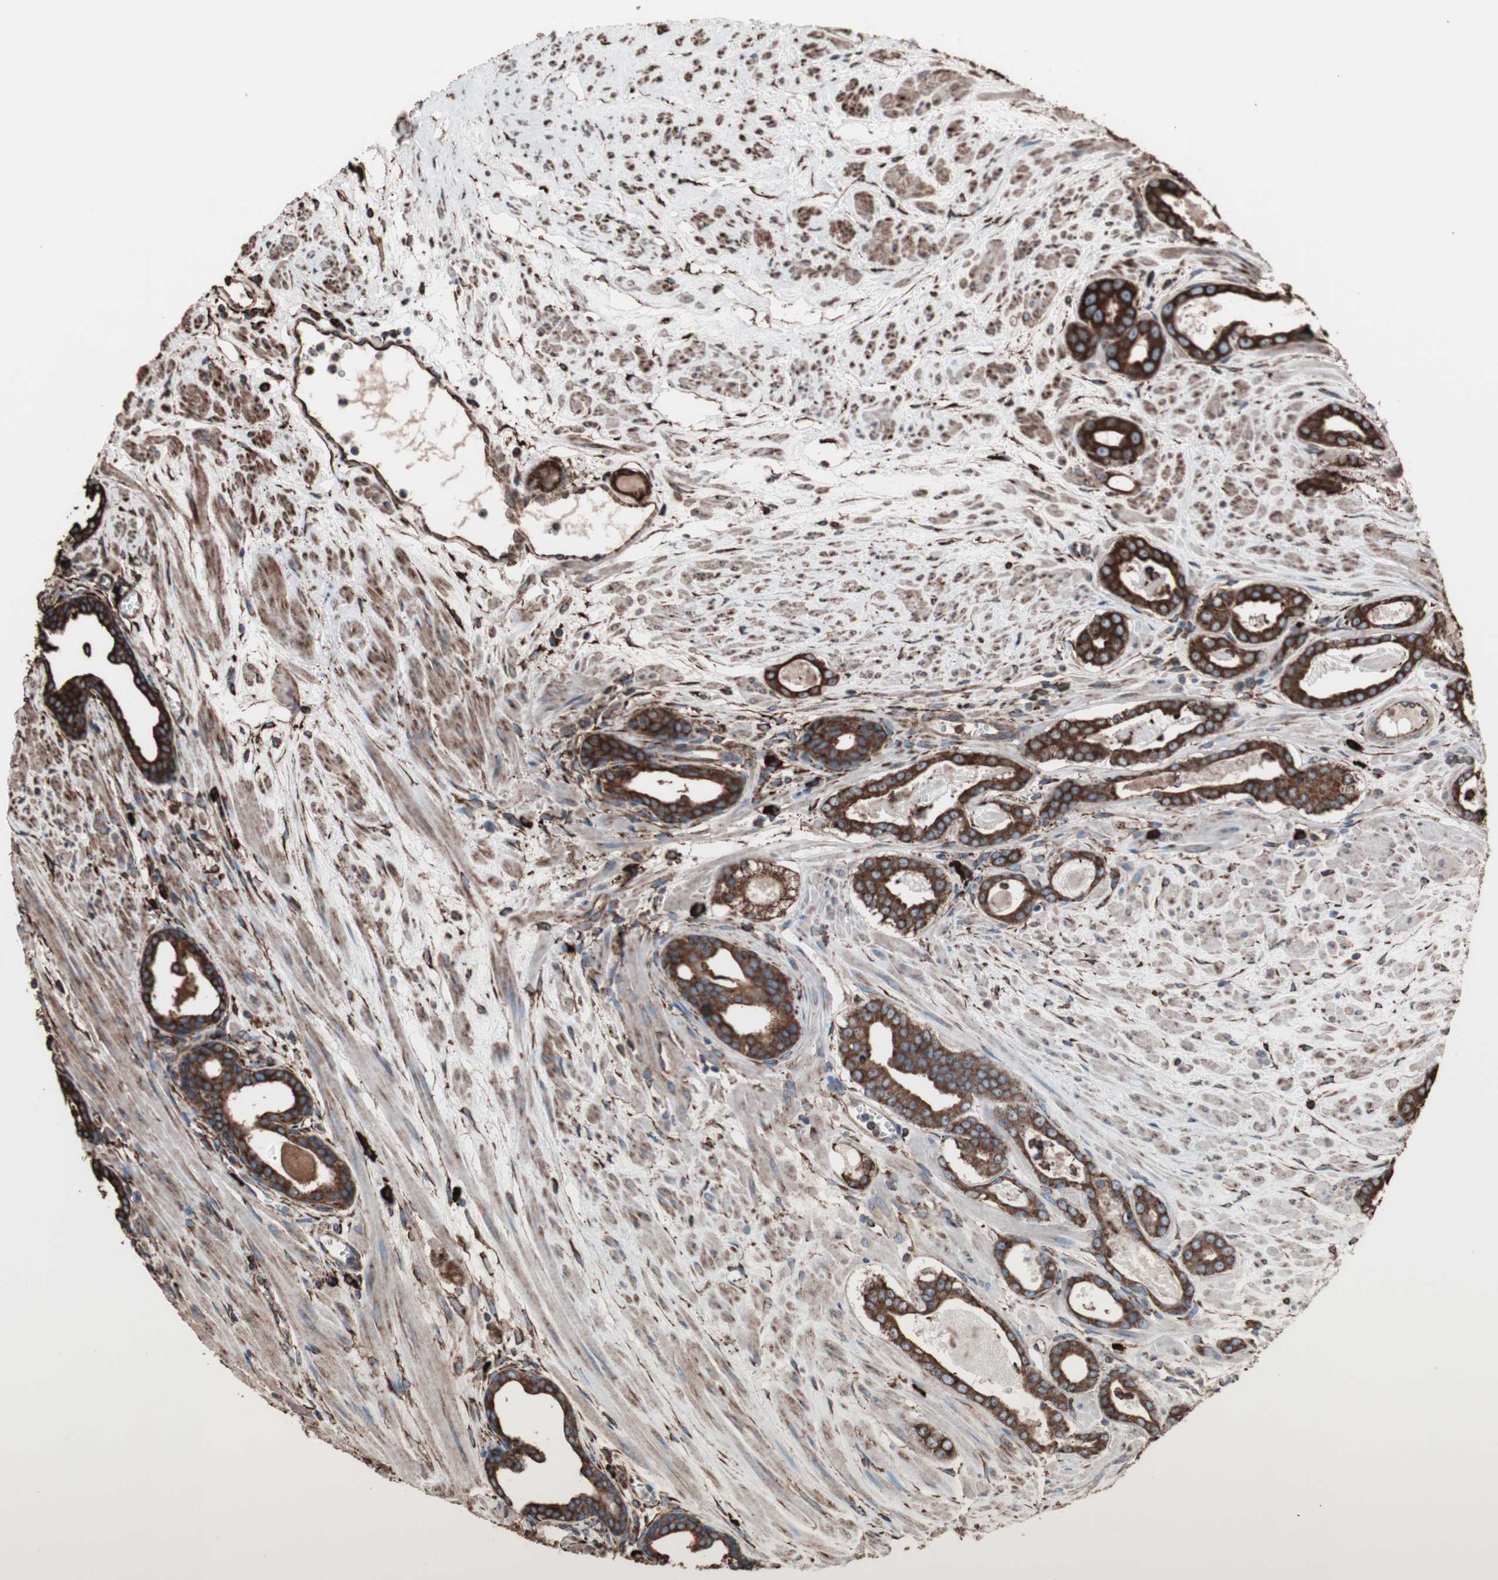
{"staining": {"intensity": "strong", "quantity": ">75%", "location": "cytoplasmic/membranous"}, "tissue": "prostate cancer", "cell_type": "Tumor cells", "image_type": "cancer", "snomed": [{"axis": "morphology", "description": "Adenocarcinoma, Low grade"}, {"axis": "topography", "description": "Prostate"}], "caption": "A high amount of strong cytoplasmic/membranous expression is seen in approximately >75% of tumor cells in prostate cancer tissue.", "gene": "HSP90B1", "patient": {"sex": "male", "age": 57}}